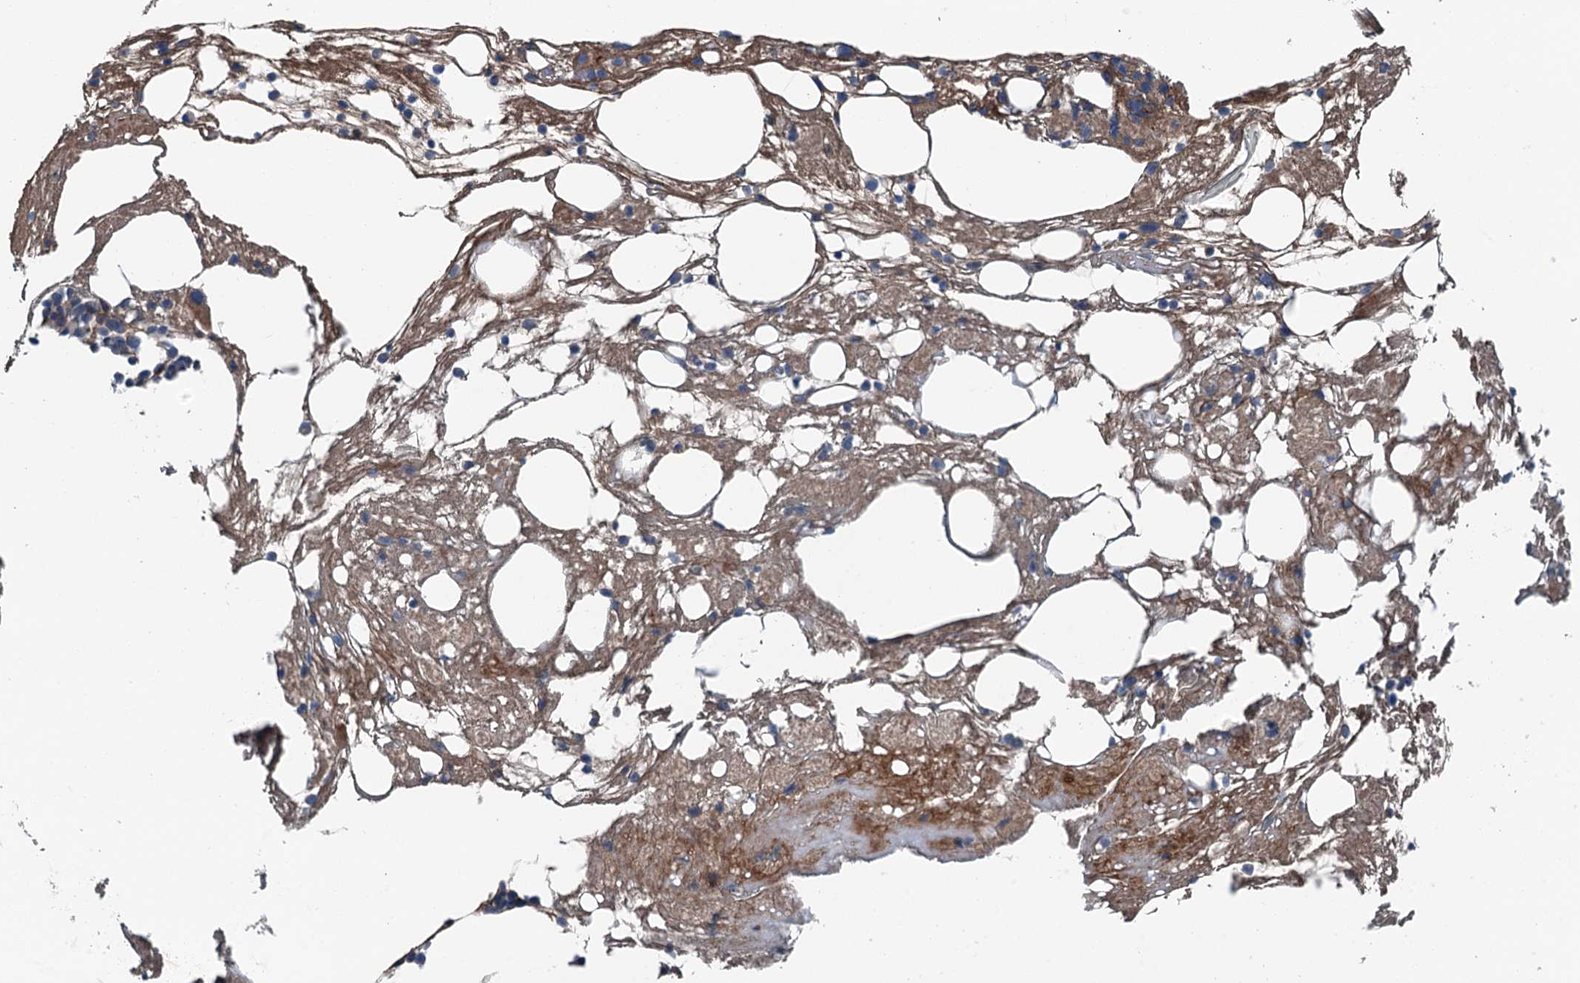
{"staining": {"intensity": "weak", "quantity": "<25%", "location": "cytoplasmic/membranous"}, "tissue": "bone marrow", "cell_type": "Hematopoietic cells", "image_type": "normal", "snomed": [{"axis": "morphology", "description": "Normal tissue, NOS"}, {"axis": "topography", "description": "Bone marrow"}], "caption": "Immunohistochemistry (IHC) photomicrograph of normal human bone marrow stained for a protein (brown), which shows no expression in hematopoietic cells.", "gene": "SLC2A10", "patient": {"sex": "male", "age": 78}}